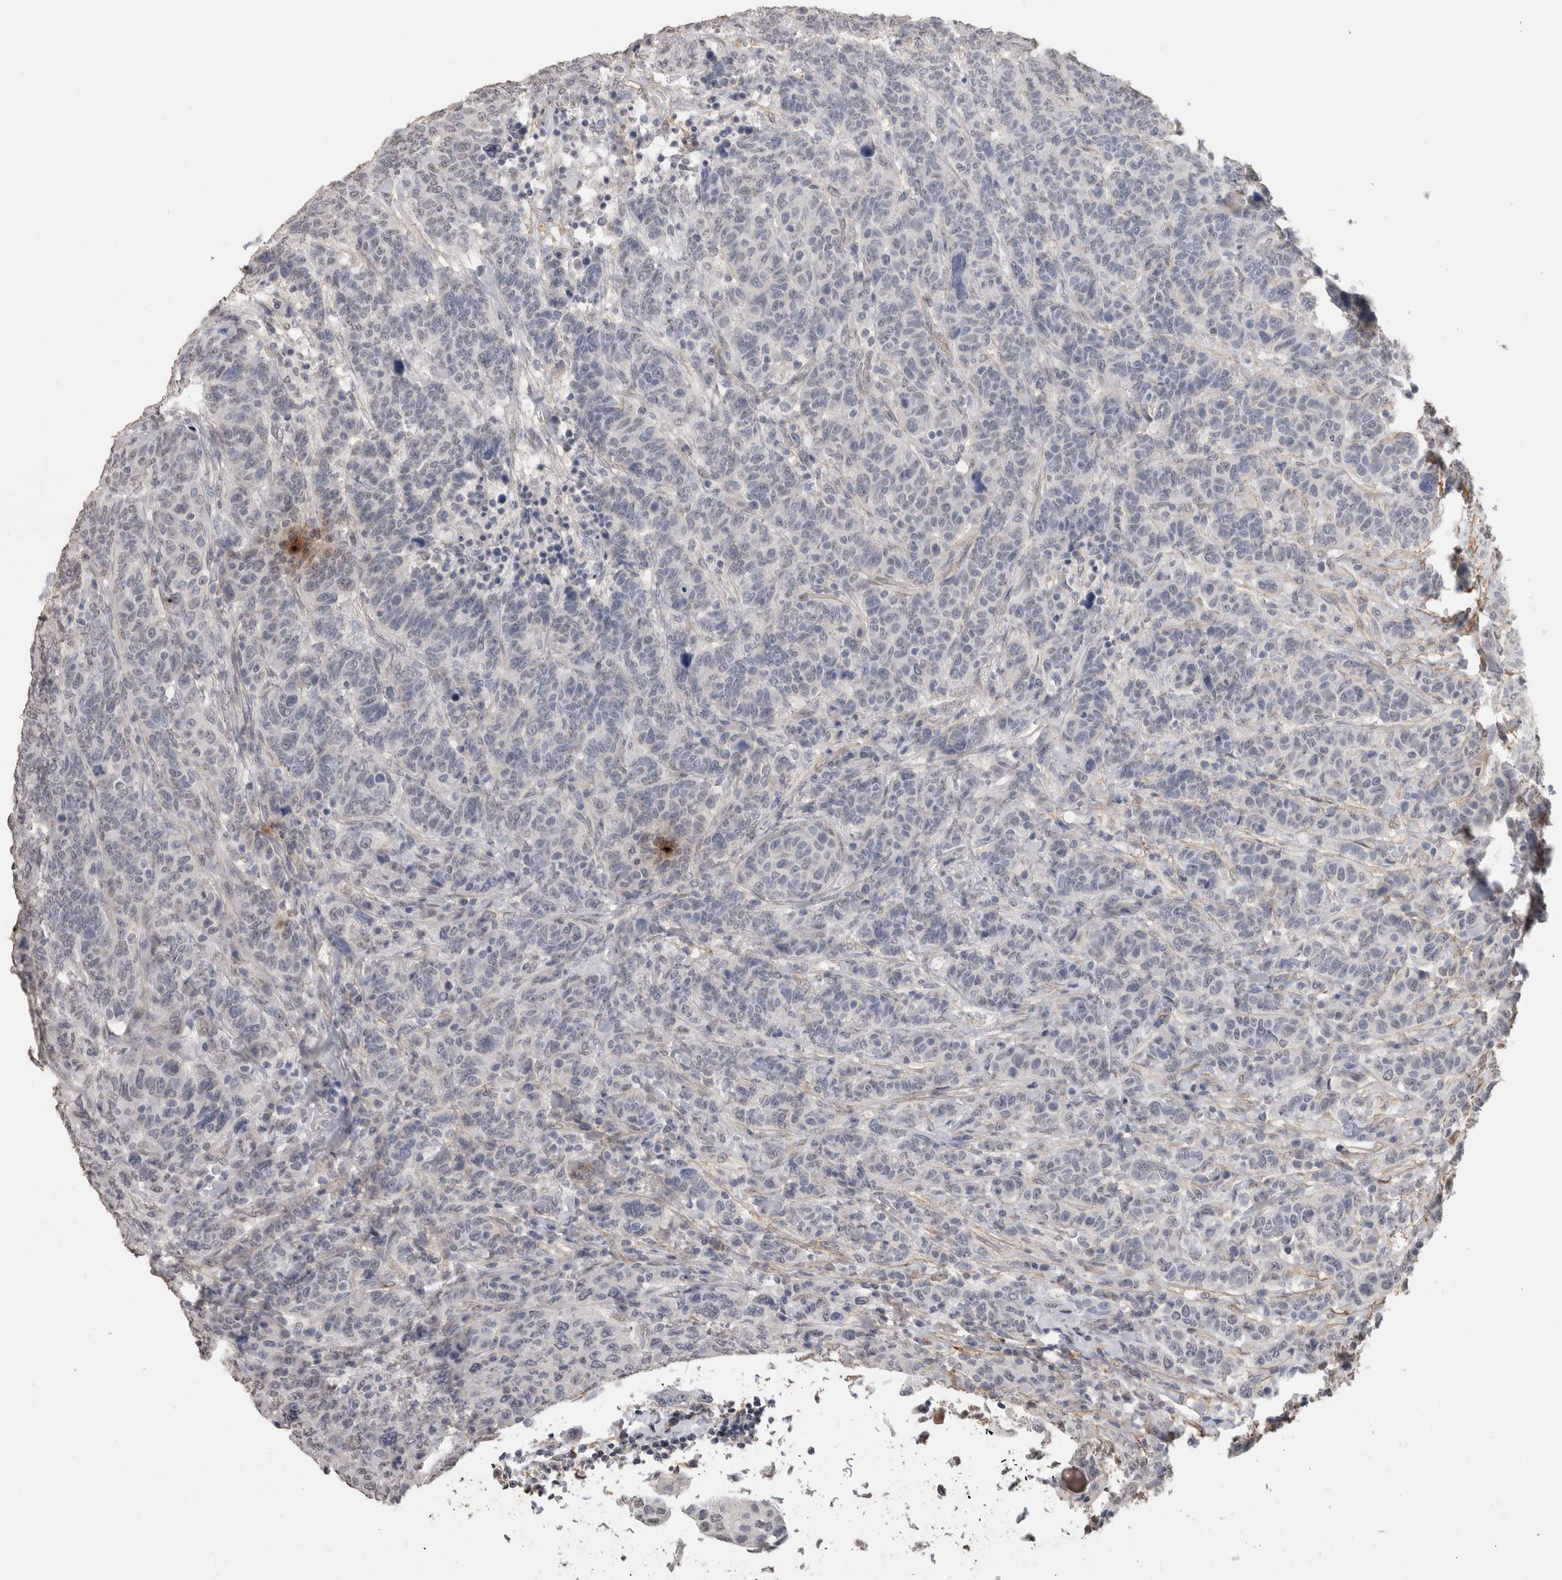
{"staining": {"intensity": "negative", "quantity": "none", "location": "none"}, "tissue": "breast cancer", "cell_type": "Tumor cells", "image_type": "cancer", "snomed": [{"axis": "morphology", "description": "Duct carcinoma"}, {"axis": "topography", "description": "Breast"}], "caption": "Immunohistochemical staining of breast cancer (invasive ductal carcinoma) exhibits no significant positivity in tumor cells. Nuclei are stained in blue.", "gene": "RECK", "patient": {"sex": "female", "age": 37}}